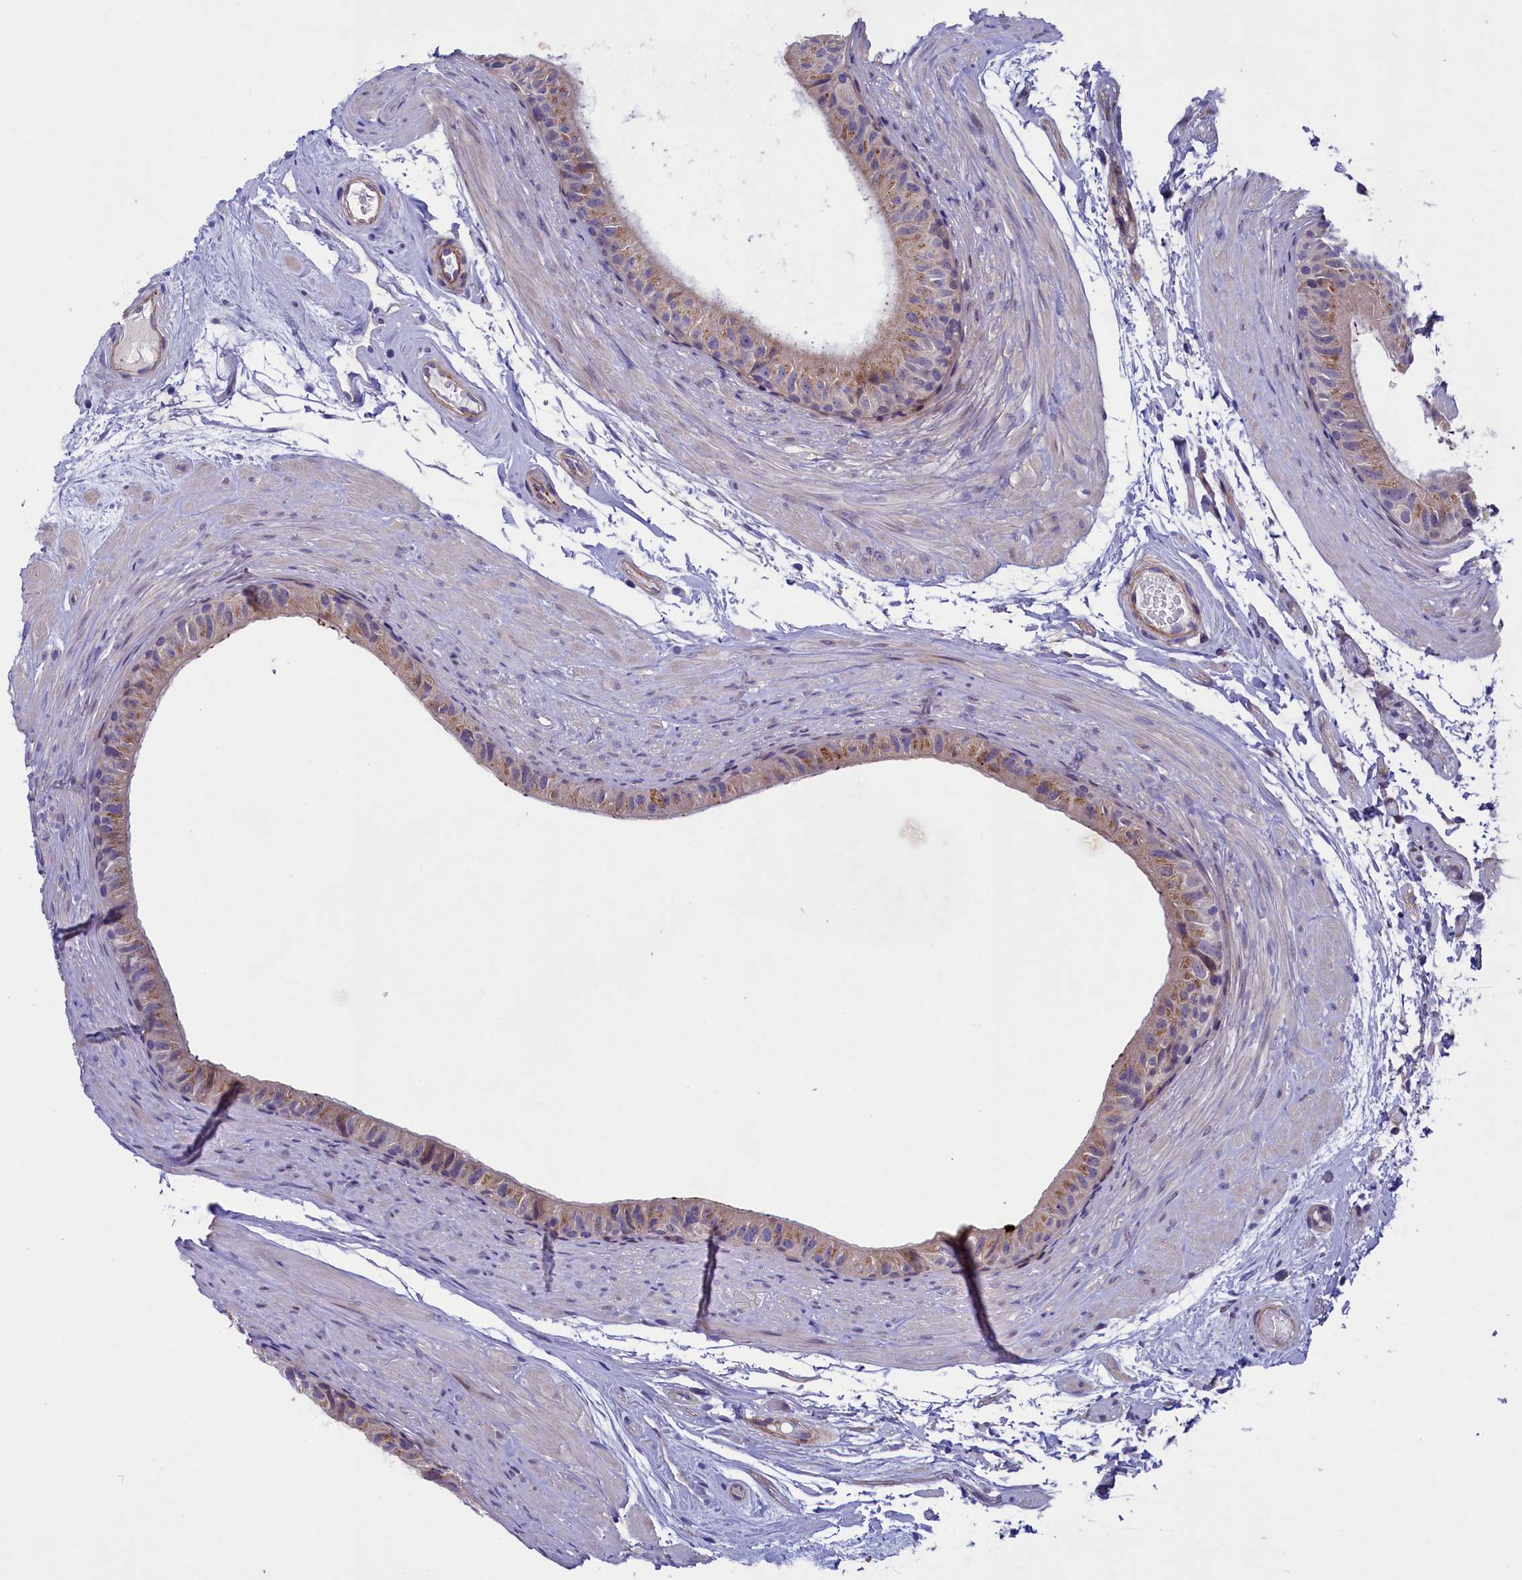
{"staining": {"intensity": "moderate", "quantity": "<25%", "location": "cytoplasmic/membranous"}, "tissue": "epididymis", "cell_type": "Glandular cells", "image_type": "normal", "snomed": [{"axis": "morphology", "description": "Normal tissue, NOS"}, {"axis": "topography", "description": "Epididymis"}], "caption": "An immunohistochemistry image of benign tissue is shown. Protein staining in brown highlights moderate cytoplasmic/membranous positivity in epididymis within glandular cells. (brown staining indicates protein expression, while blue staining denotes nuclei).", "gene": "LOXL1", "patient": {"sex": "male", "age": 45}}